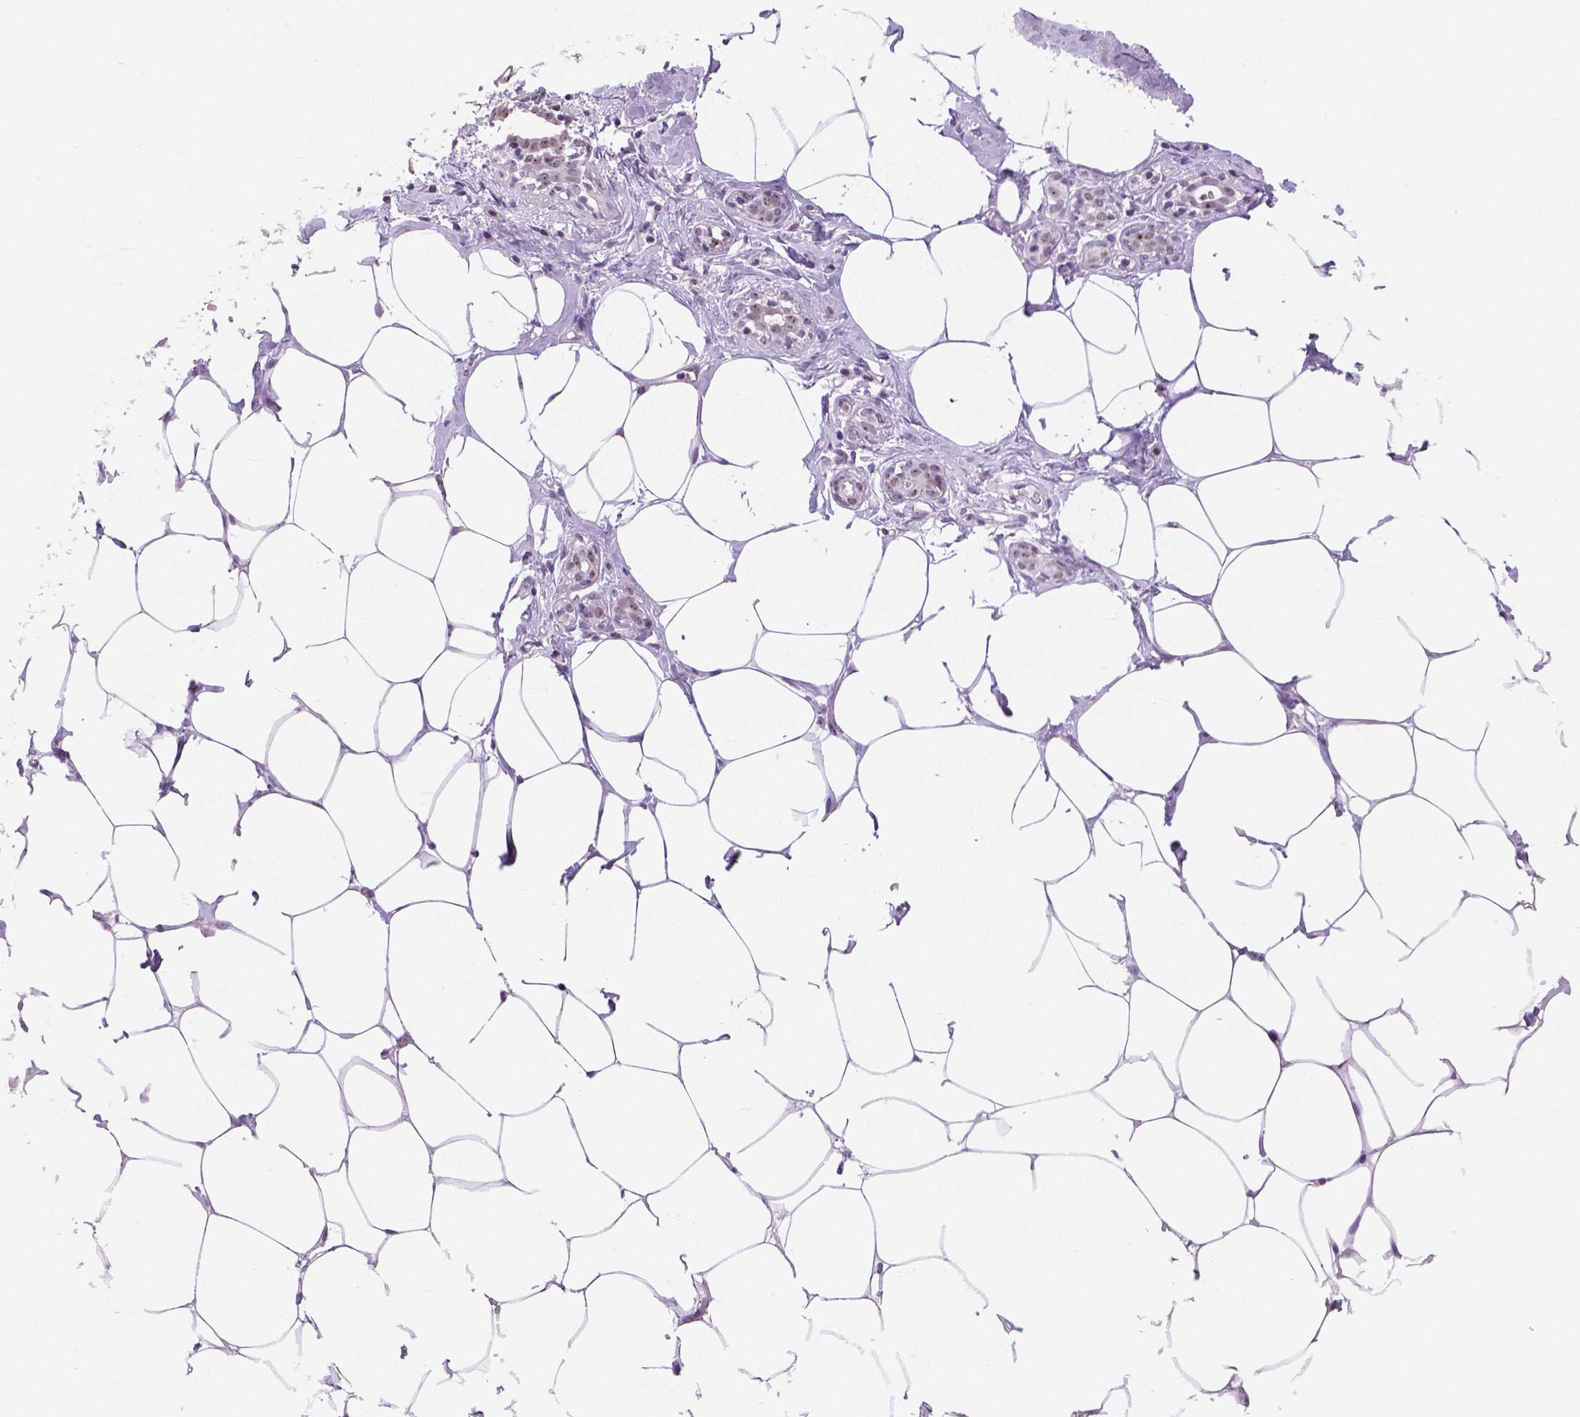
{"staining": {"intensity": "negative", "quantity": "none", "location": "none"}, "tissue": "breast", "cell_type": "Adipocytes", "image_type": "normal", "snomed": [{"axis": "morphology", "description": "Normal tissue, NOS"}, {"axis": "topography", "description": "Breast"}], "caption": "The IHC histopathology image has no significant expression in adipocytes of breast.", "gene": "NHP2", "patient": {"sex": "female", "age": 27}}